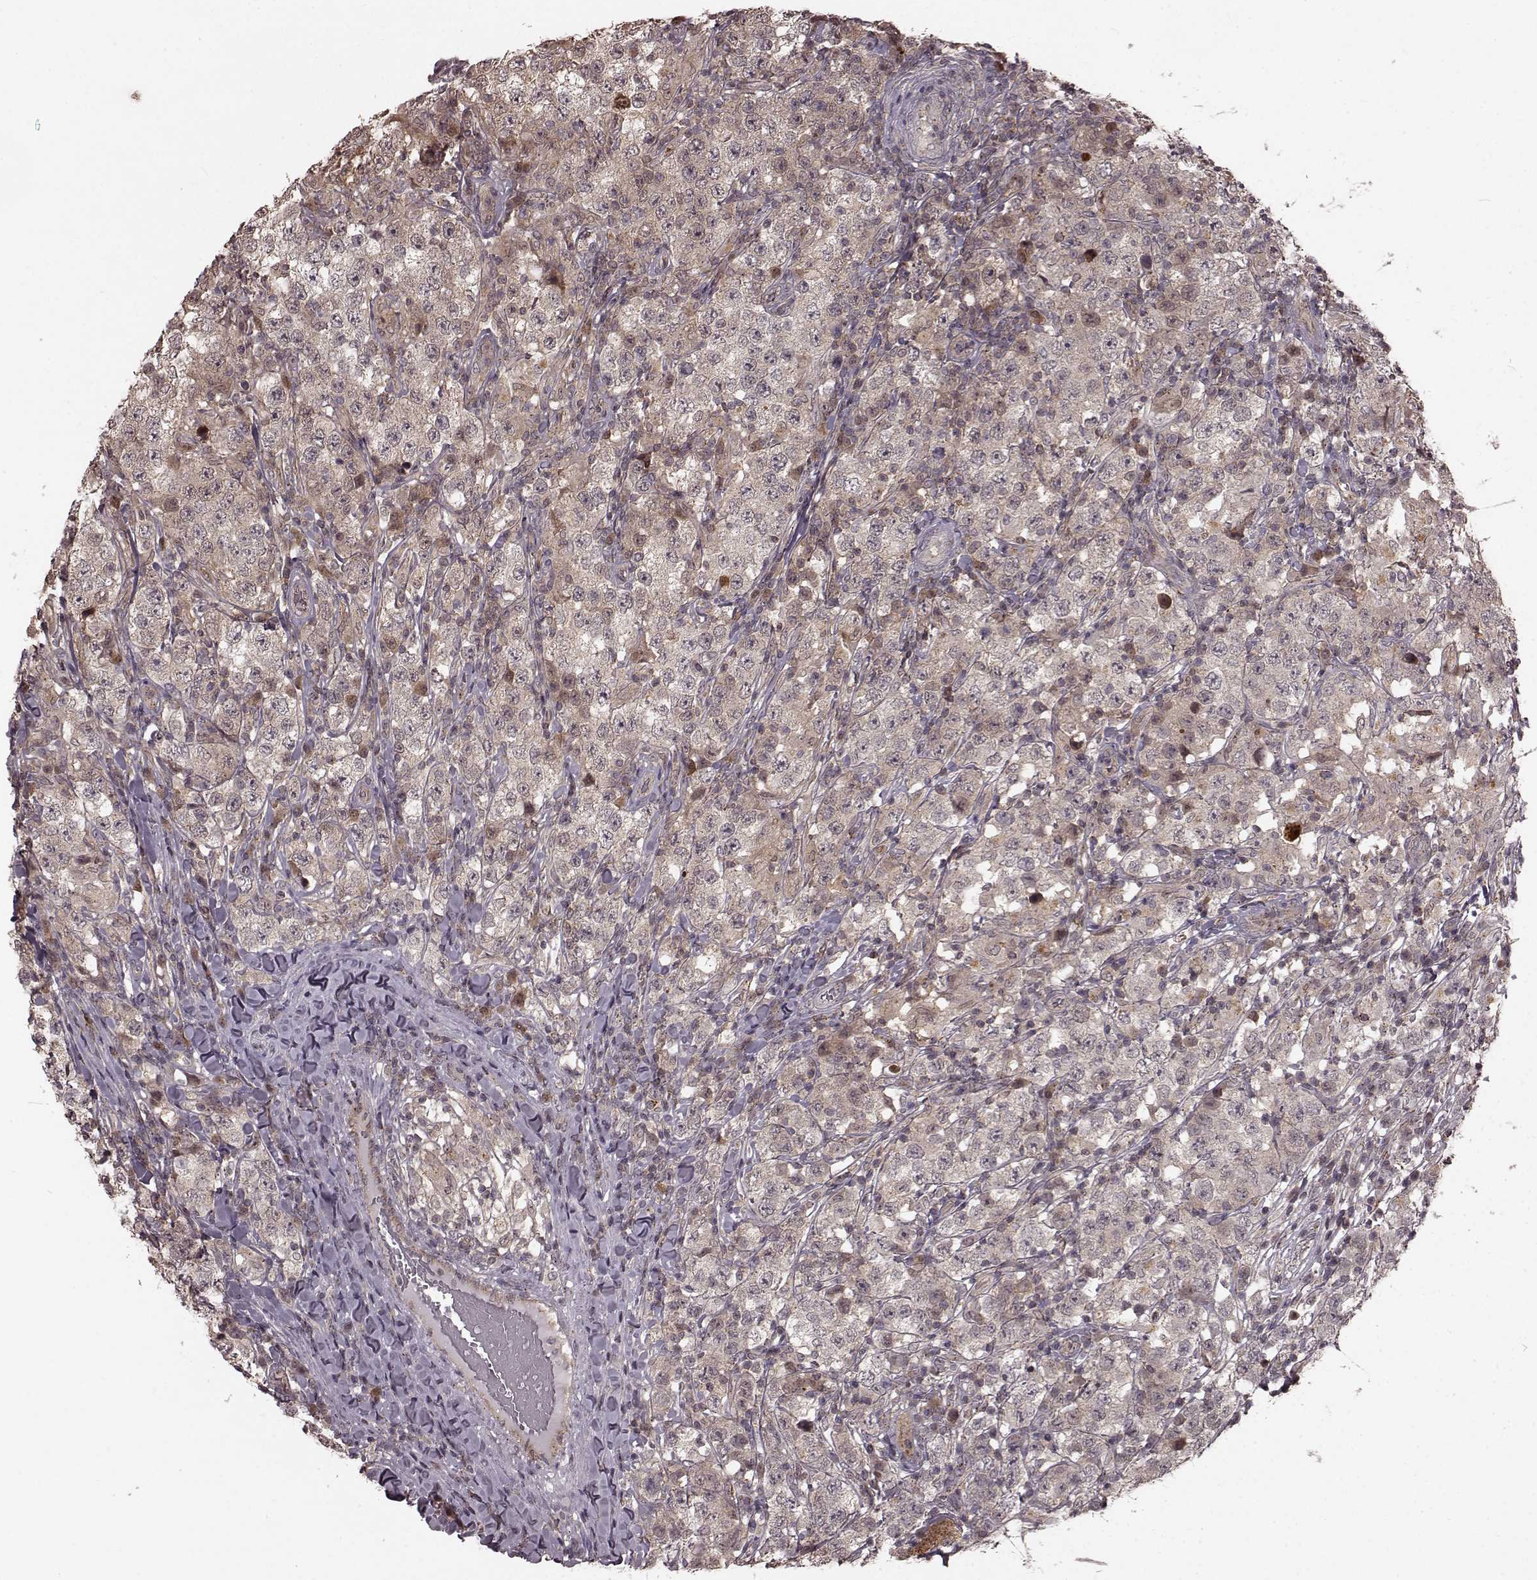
{"staining": {"intensity": "weak", "quantity": "25%-75%", "location": "cytoplasmic/membranous"}, "tissue": "testis cancer", "cell_type": "Tumor cells", "image_type": "cancer", "snomed": [{"axis": "morphology", "description": "Seminoma, NOS"}, {"axis": "morphology", "description": "Carcinoma, Embryonal, NOS"}, {"axis": "topography", "description": "Testis"}], "caption": "Immunohistochemistry of human embryonal carcinoma (testis) displays low levels of weak cytoplasmic/membranous staining in approximately 25%-75% of tumor cells. Immunohistochemistry stains the protein in brown and the nuclei are stained blue.", "gene": "GSS", "patient": {"sex": "male", "age": 41}}